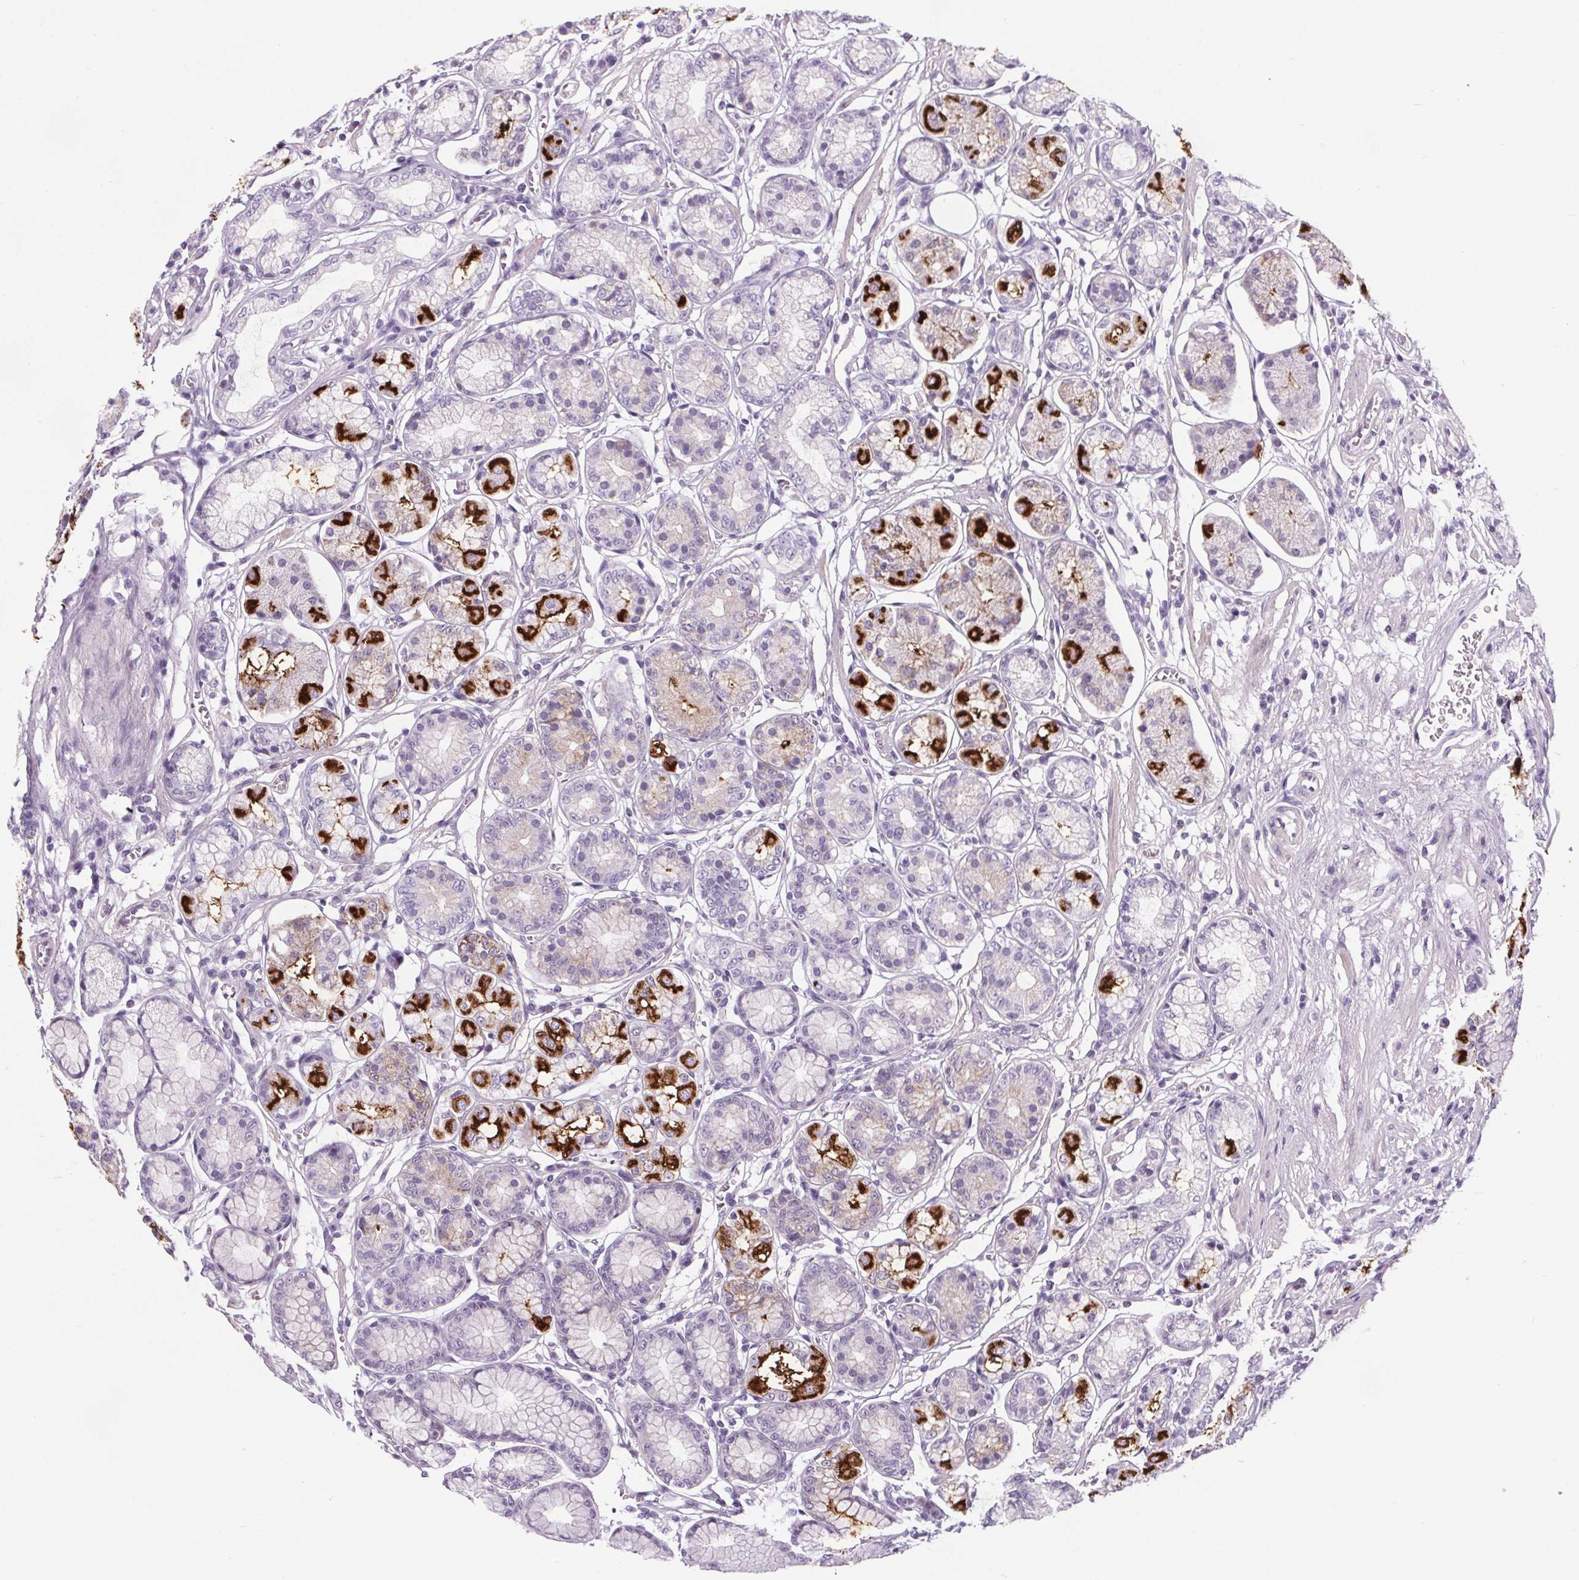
{"staining": {"intensity": "strong", "quantity": "<25%", "location": "cytoplasmic/membranous"}, "tissue": "stomach", "cell_type": "Glandular cells", "image_type": "normal", "snomed": [{"axis": "morphology", "description": "Normal tissue, NOS"}, {"axis": "topography", "description": "Stomach"}, {"axis": "topography", "description": "Stomach, lower"}], "caption": "Glandular cells demonstrate medium levels of strong cytoplasmic/membranous positivity in about <25% of cells in benign human stomach.", "gene": "ELAVL2", "patient": {"sex": "male", "age": 76}}